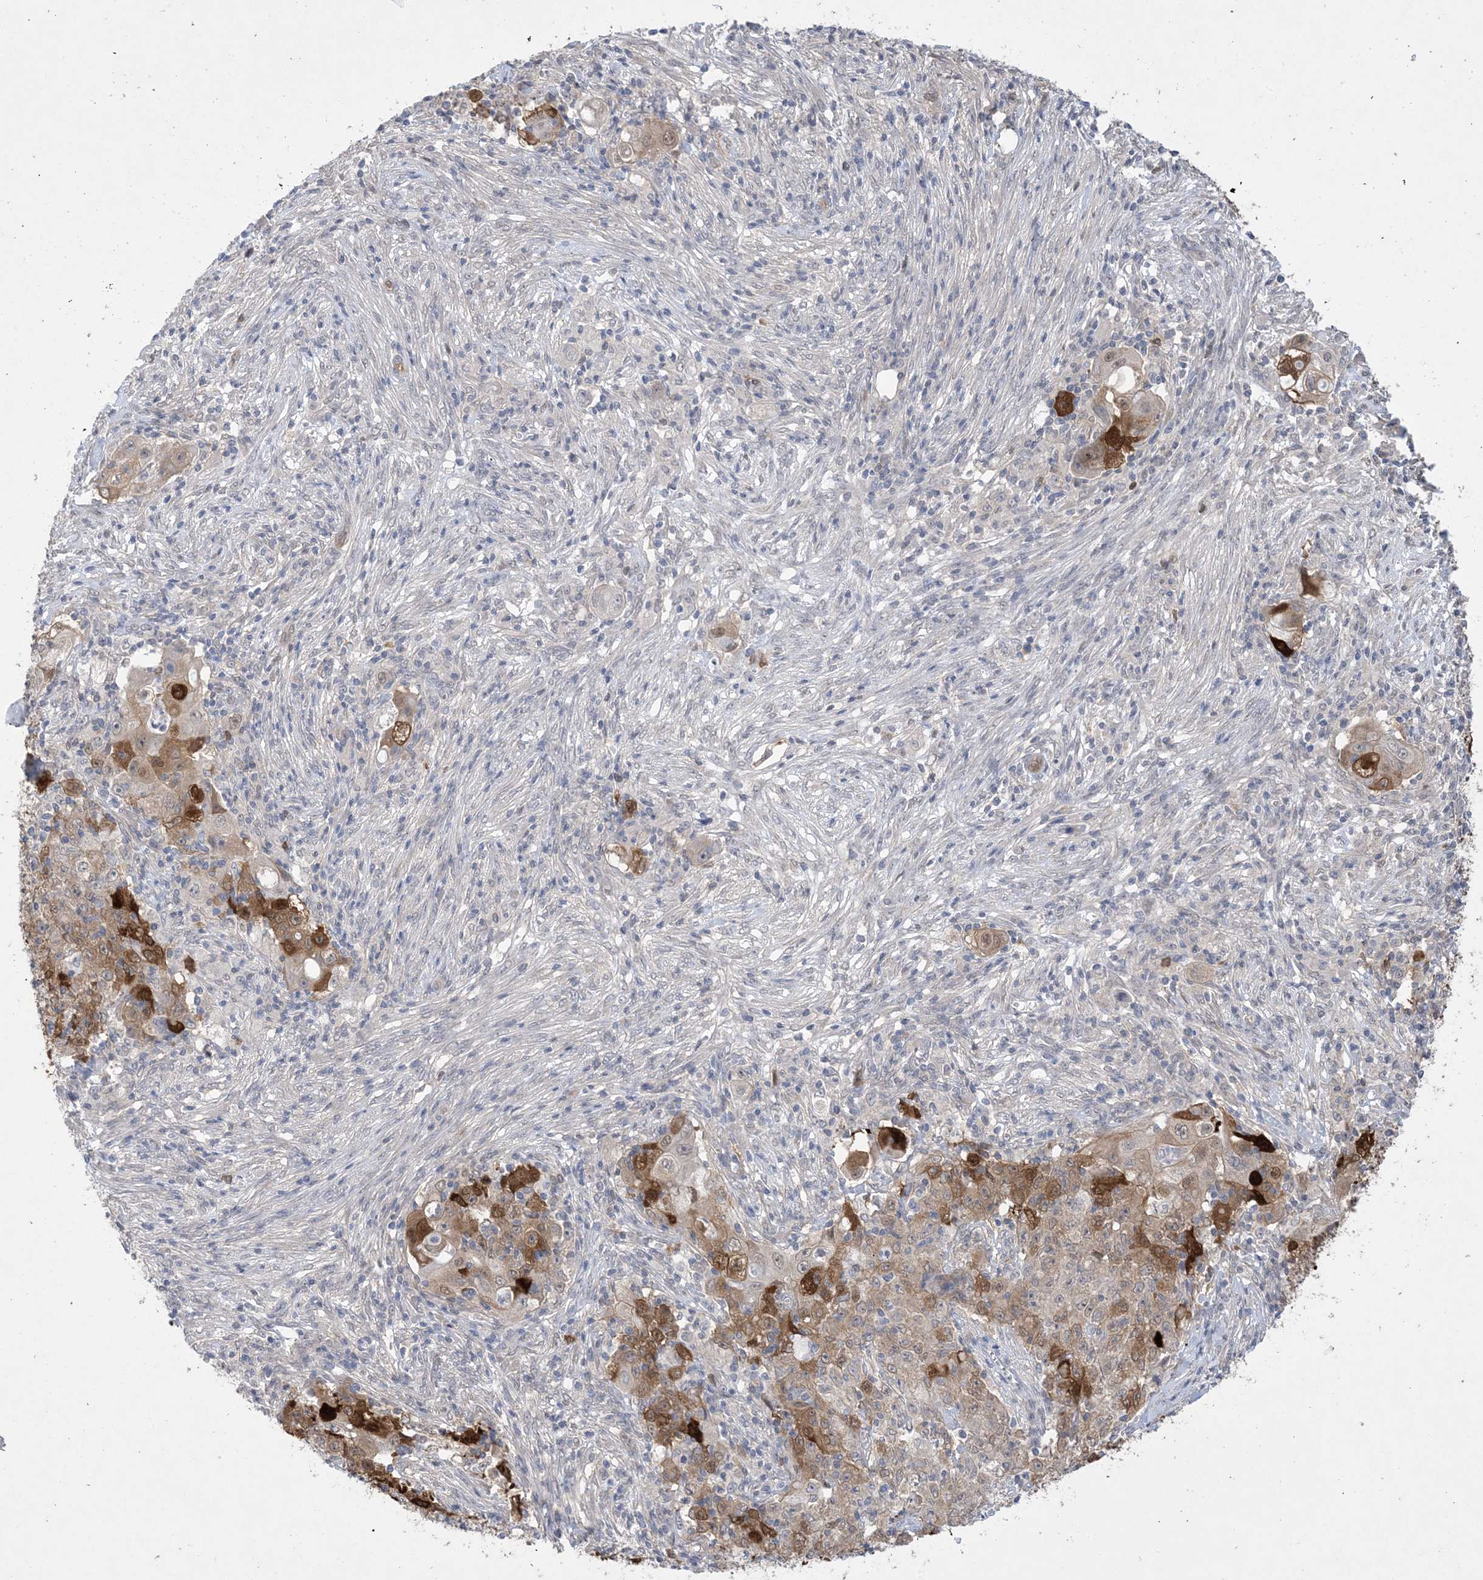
{"staining": {"intensity": "strong", "quantity": ">75%", "location": "cytoplasmic/membranous"}, "tissue": "ovarian cancer", "cell_type": "Tumor cells", "image_type": "cancer", "snomed": [{"axis": "morphology", "description": "Carcinoma, endometroid"}, {"axis": "topography", "description": "Ovary"}], "caption": "Immunohistochemical staining of human ovarian endometroid carcinoma displays high levels of strong cytoplasmic/membranous positivity in approximately >75% of tumor cells.", "gene": "HMGCS1", "patient": {"sex": "female", "age": 42}}